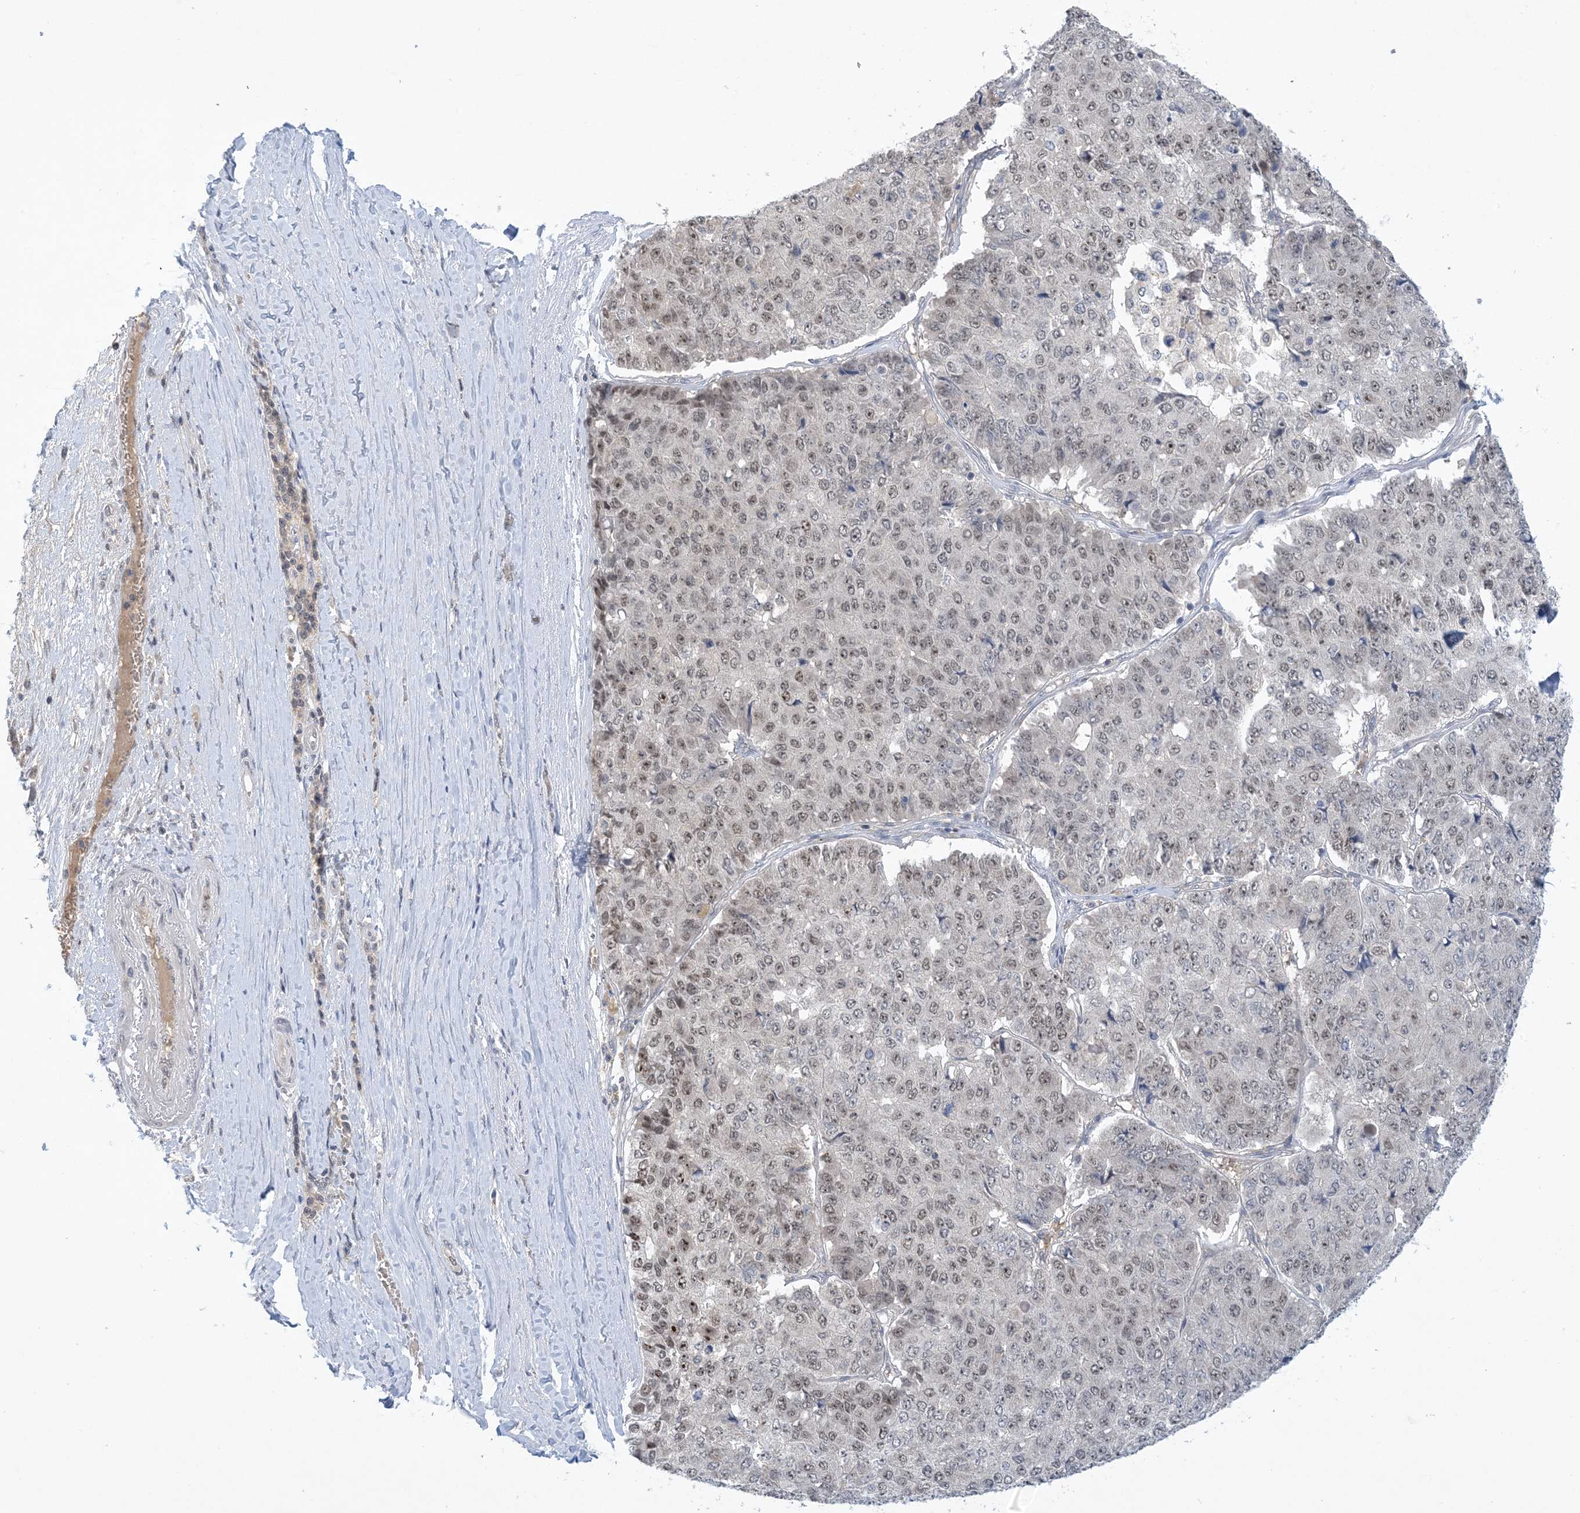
{"staining": {"intensity": "moderate", "quantity": "25%-75%", "location": "nuclear"}, "tissue": "pancreatic cancer", "cell_type": "Tumor cells", "image_type": "cancer", "snomed": [{"axis": "morphology", "description": "Adenocarcinoma, NOS"}, {"axis": "topography", "description": "Pancreas"}], "caption": "Immunohistochemistry (IHC) of adenocarcinoma (pancreatic) reveals medium levels of moderate nuclear positivity in approximately 25%-75% of tumor cells.", "gene": "UBE2E1", "patient": {"sex": "male", "age": 50}}